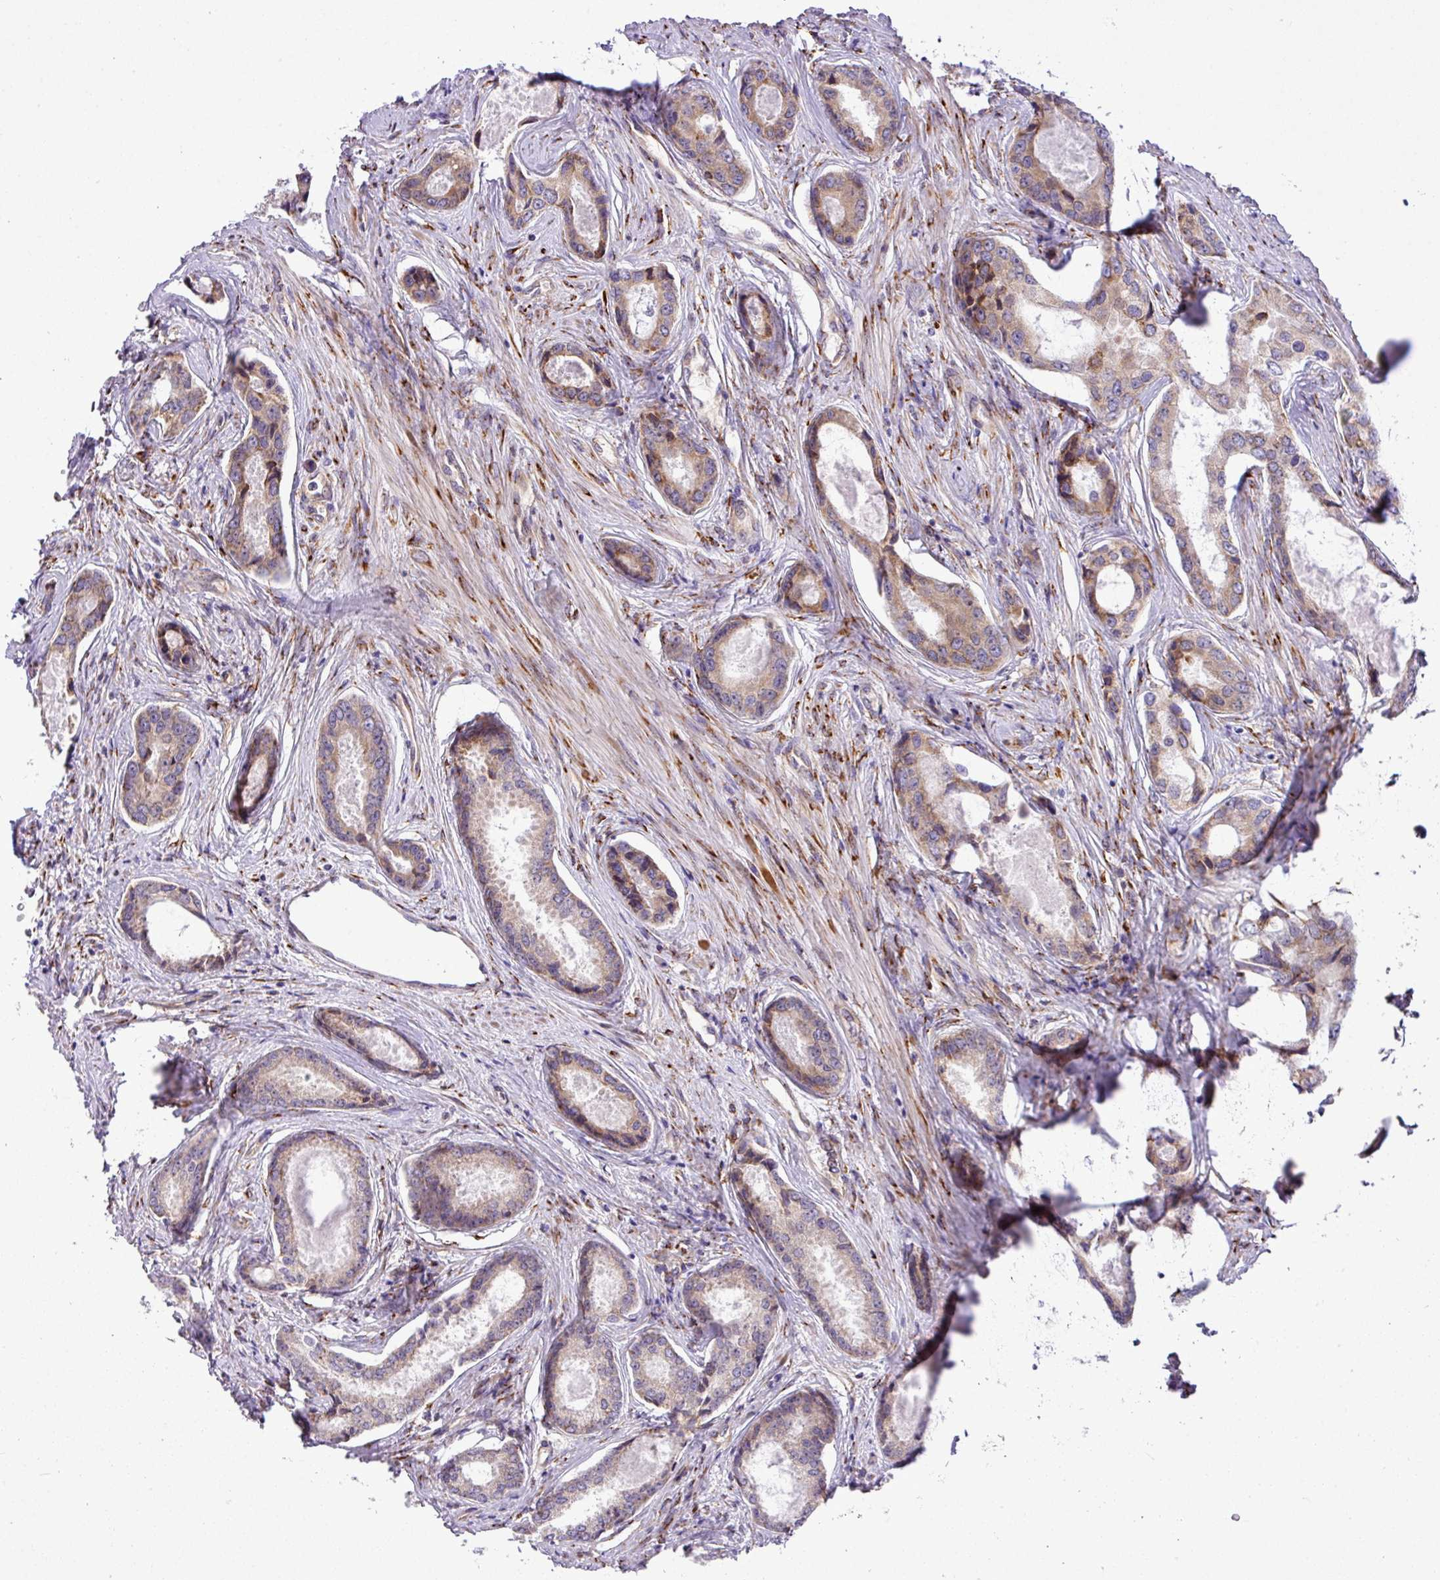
{"staining": {"intensity": "moderate", "quantity": ">75%", "location": "cytoplasmic/membranous"}, "tissue": "prostate cancer", "cell_type": "Tumor cells", "image_type": "cancer", "snomed": [{"axis": "morphology", "description": "Adenocarcinoma, Low grade"}, {"axis": "topography", "description": "Prostate"}], "caption": "Approximately >75% of tumor cells in human prostate adenocarcinoma (low-grade) reveal moderate cytoplasmic/membranous protein positivity as visualized by brown immunohistochemical staining.", "gene": "CFAP97", "patient": {"sex": "male", "age": 68}}